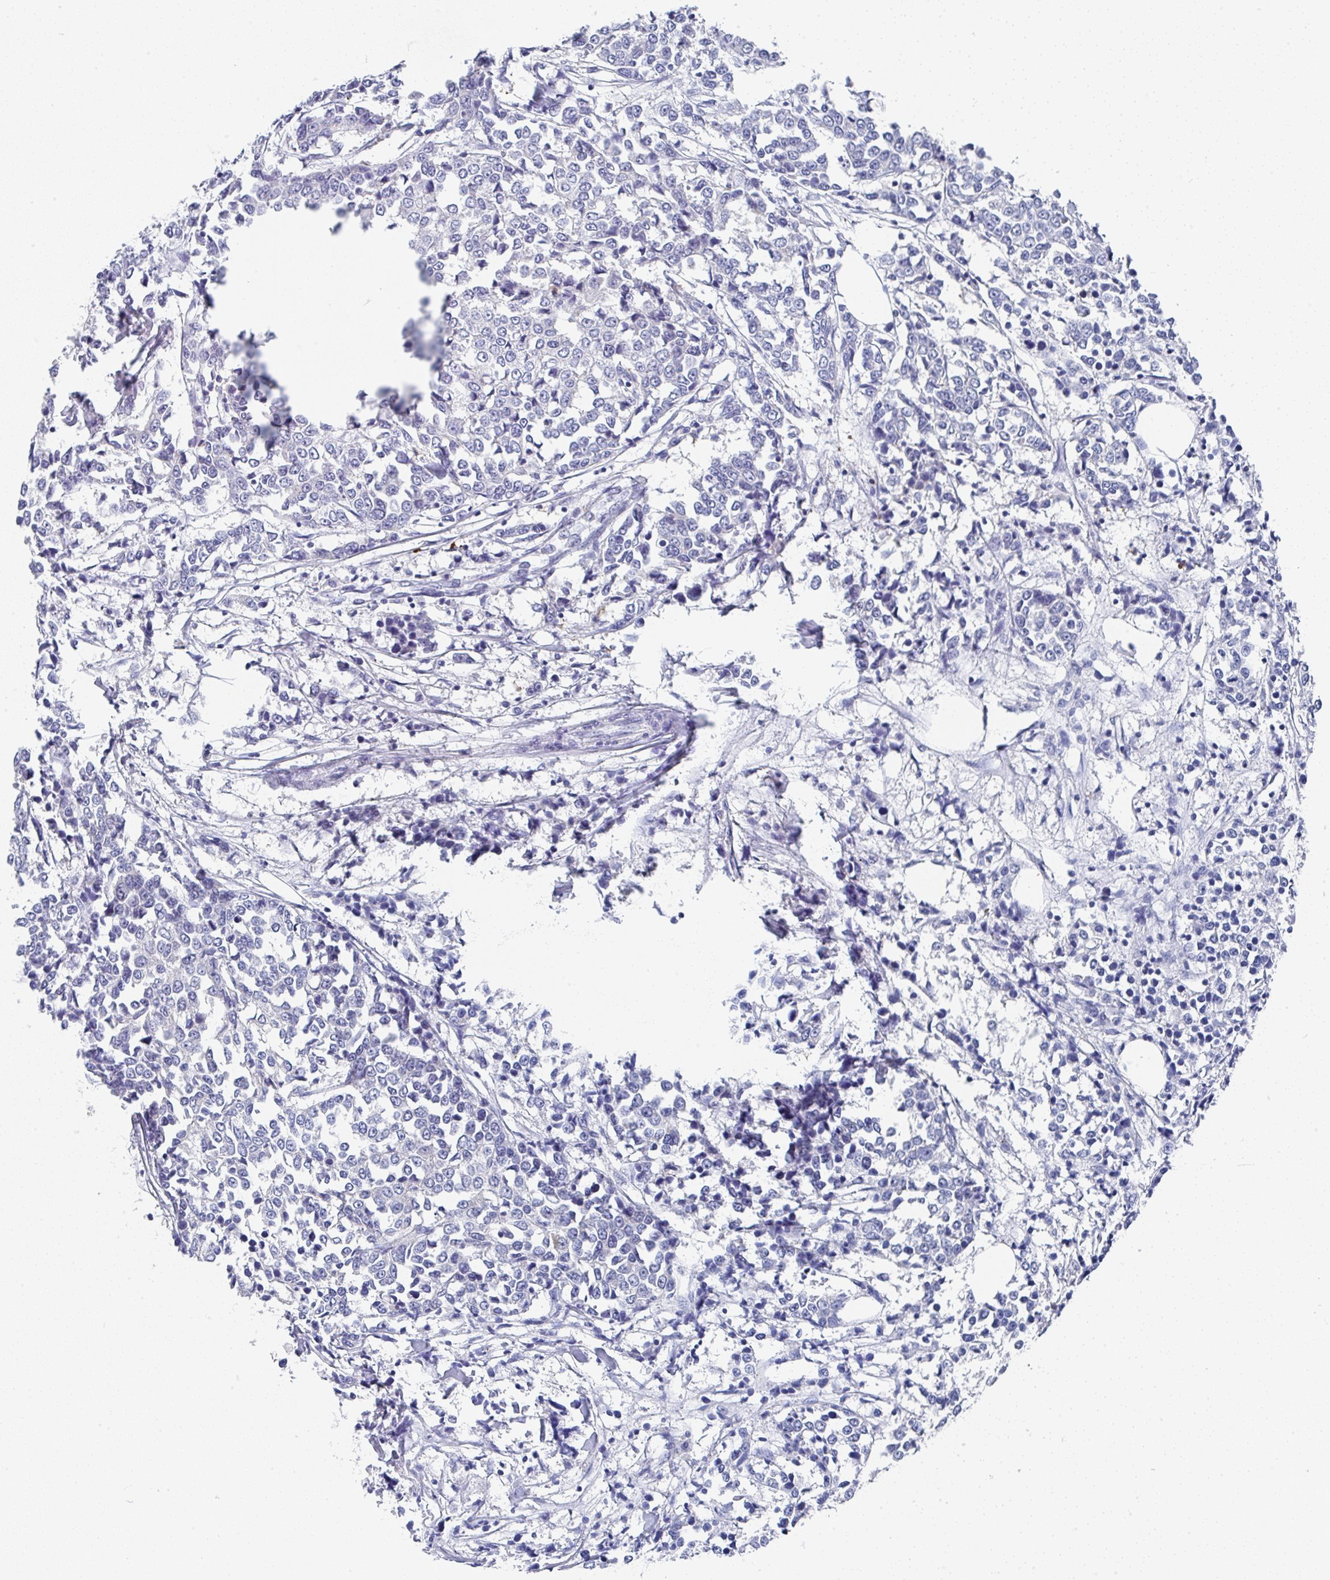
{"staining": {"intensity": "negative", "quantity": "none", "location": "none"}, "tissue": "breast cancer", "cell_type": "Tumor cells", "image_type": "cancer", "snomed": [{"axis": "morphology", "description": "Duct carcinoma"}, {"axis": "topography", "description": "Breast"}], "caption": "A high-resolution micrograph shows immunohistochemistry staining of breast cancer (infiltrating ductal carcinoma), which exhibits no significant positivity in tumor cells.", "gene": "TNFRSF8", "patient": {"sex": "female", "age": 80}}